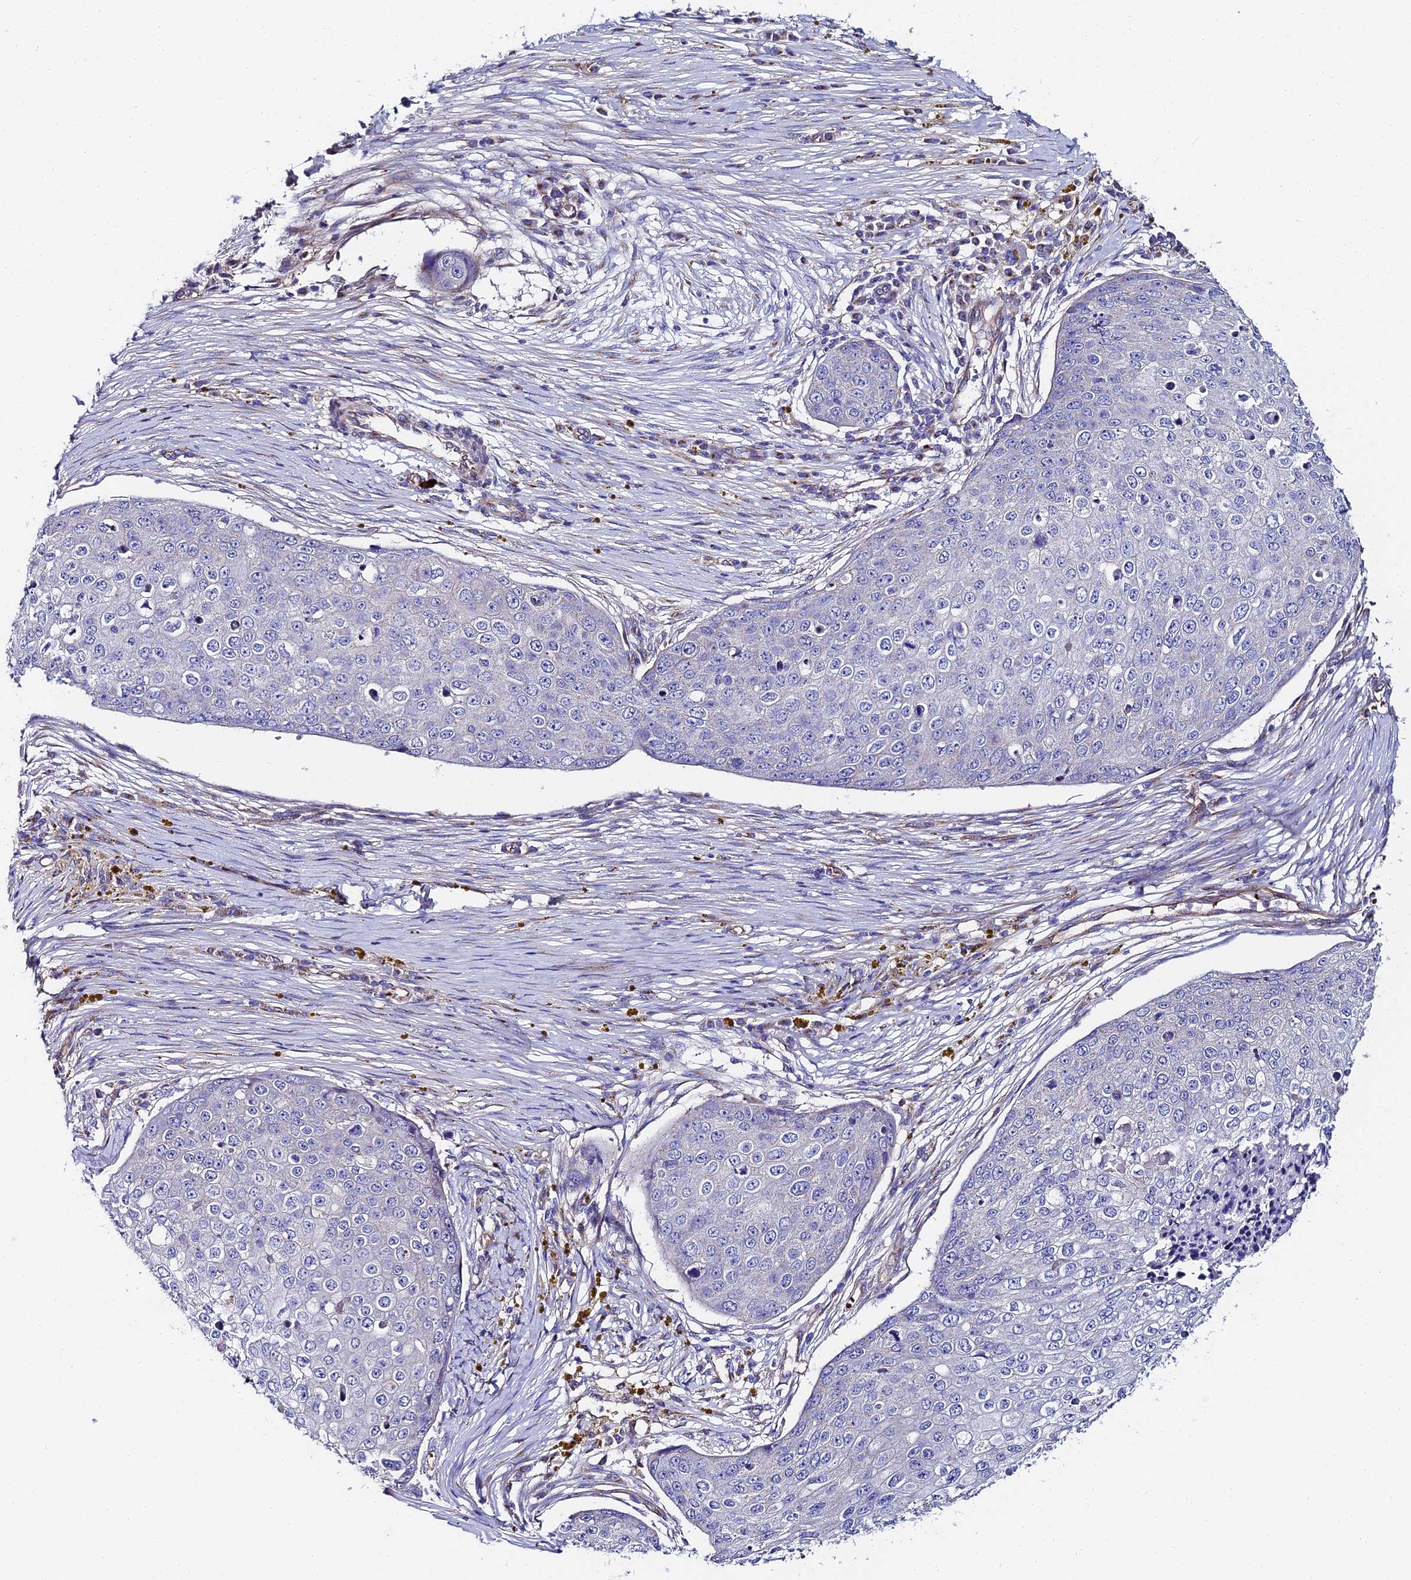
{"staining": {"intensity": "negative", "quantity": "none", "location": "none"}, "tissue": "skin cancer", "cell_type": "Tumor cells", "image_type": "cancer", "snomed": [{"axis": "morphology", "description": "Squamous cell carcinoma, NOS"}, {"axis": "topography", "description": "Skin"}], "caption": "Human skin cancer stained for a protein using IHC reveals no staining in tumor cells.", "gene": "ADGRF3", "patient": {"sex": "male", "age": 71}}